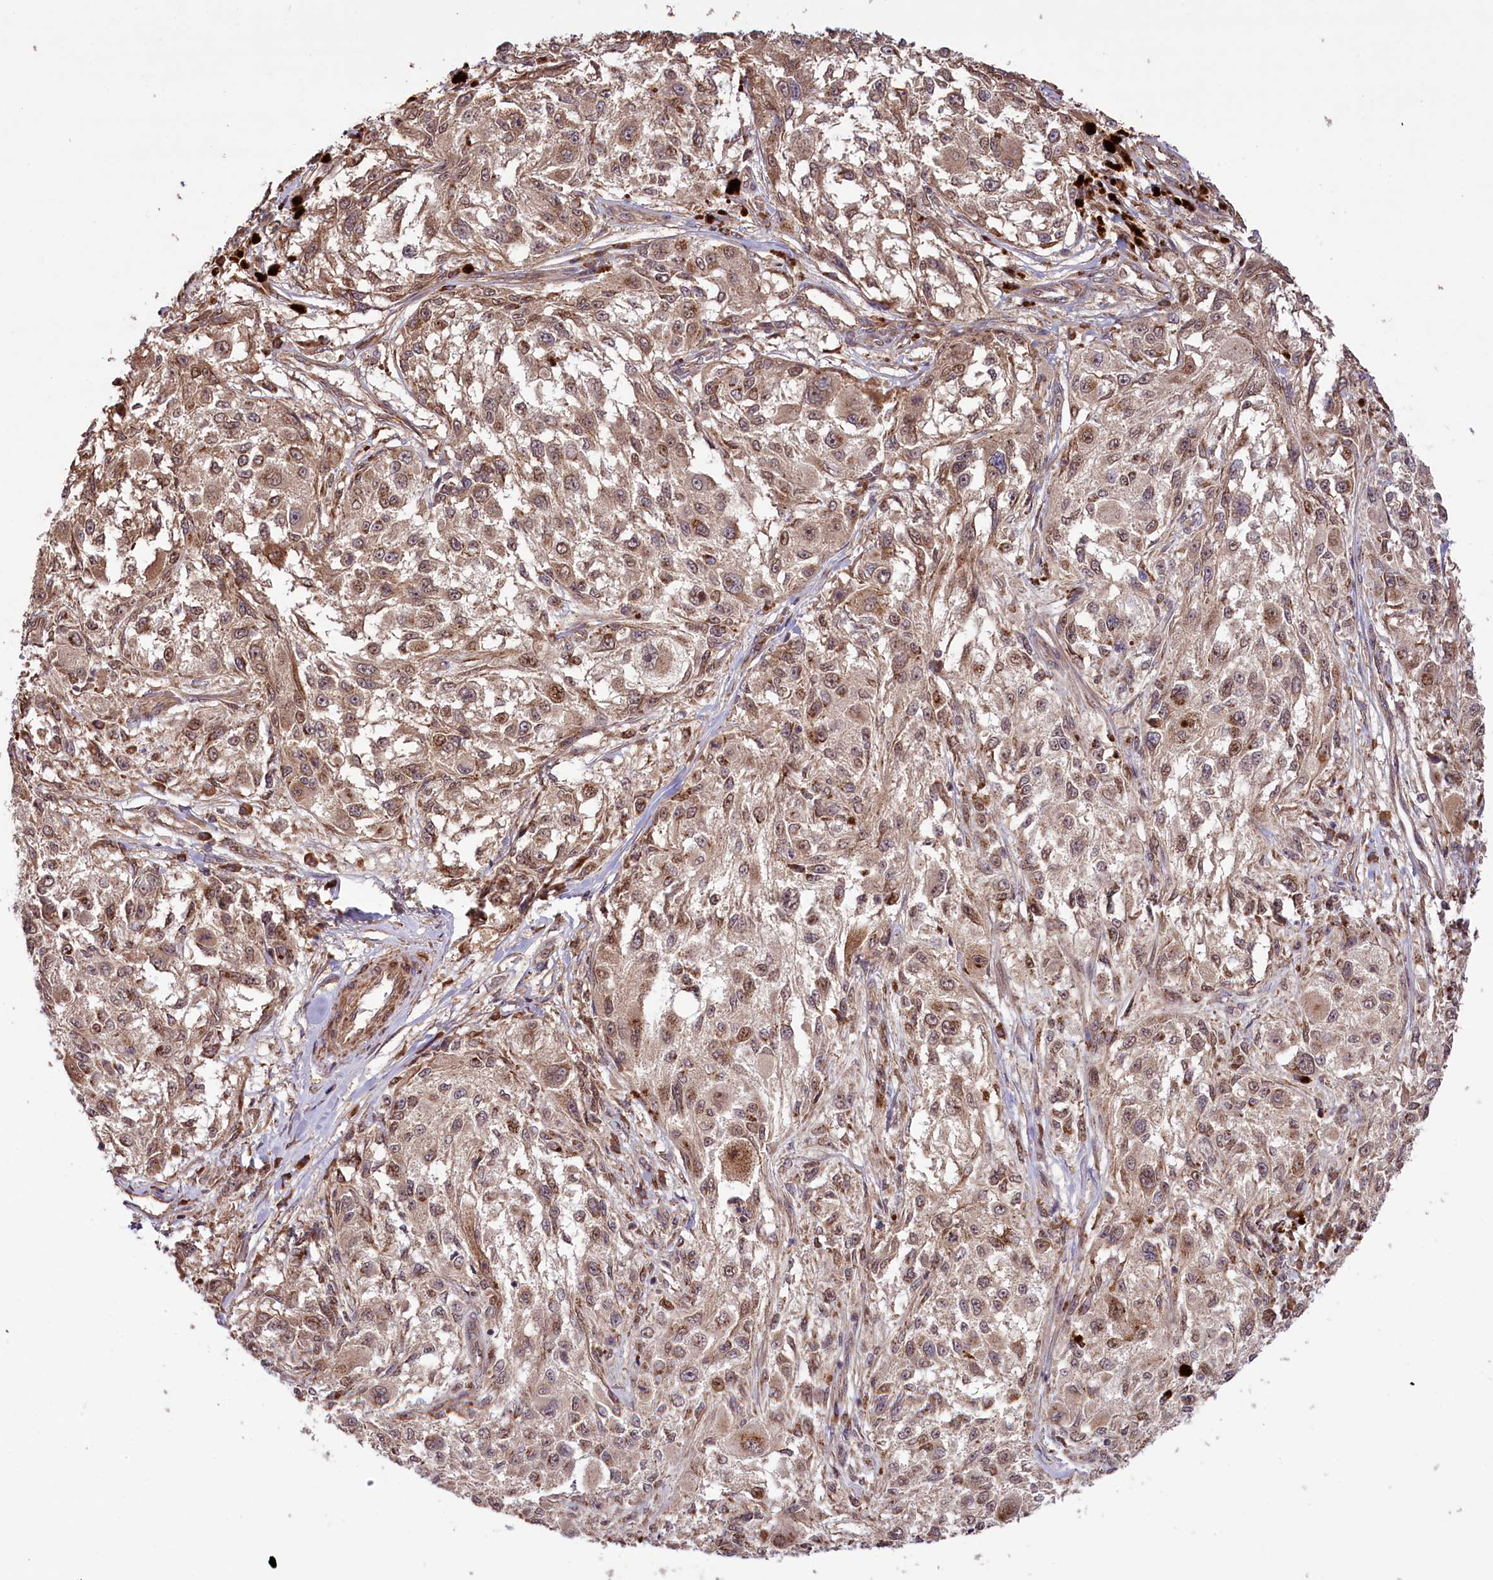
{"staining": {"intensity": "moderate", "quantity": ">75%", "location": "cytoplasmic/membranous,nuclear"}, "tissue": "melanoma", "cell_type": "Tumor cells", "image_type": "cancer", "snomed": [{"axis": "morphology", "description": "Necrosis, NOS"}, {"axis": "morphology", "description": "Malignant melanoma, NOS"}, {"axis": "topography", "description": "Skin"}], "caption": "Human melanoma stained with a brown dye demonstrates moderate cytoplasmic/membranous and nuclear positive staining in approximately >75% of tumor cells.", "gene": "HDAC5", "patient": {"sex": "female", "age": 87}}